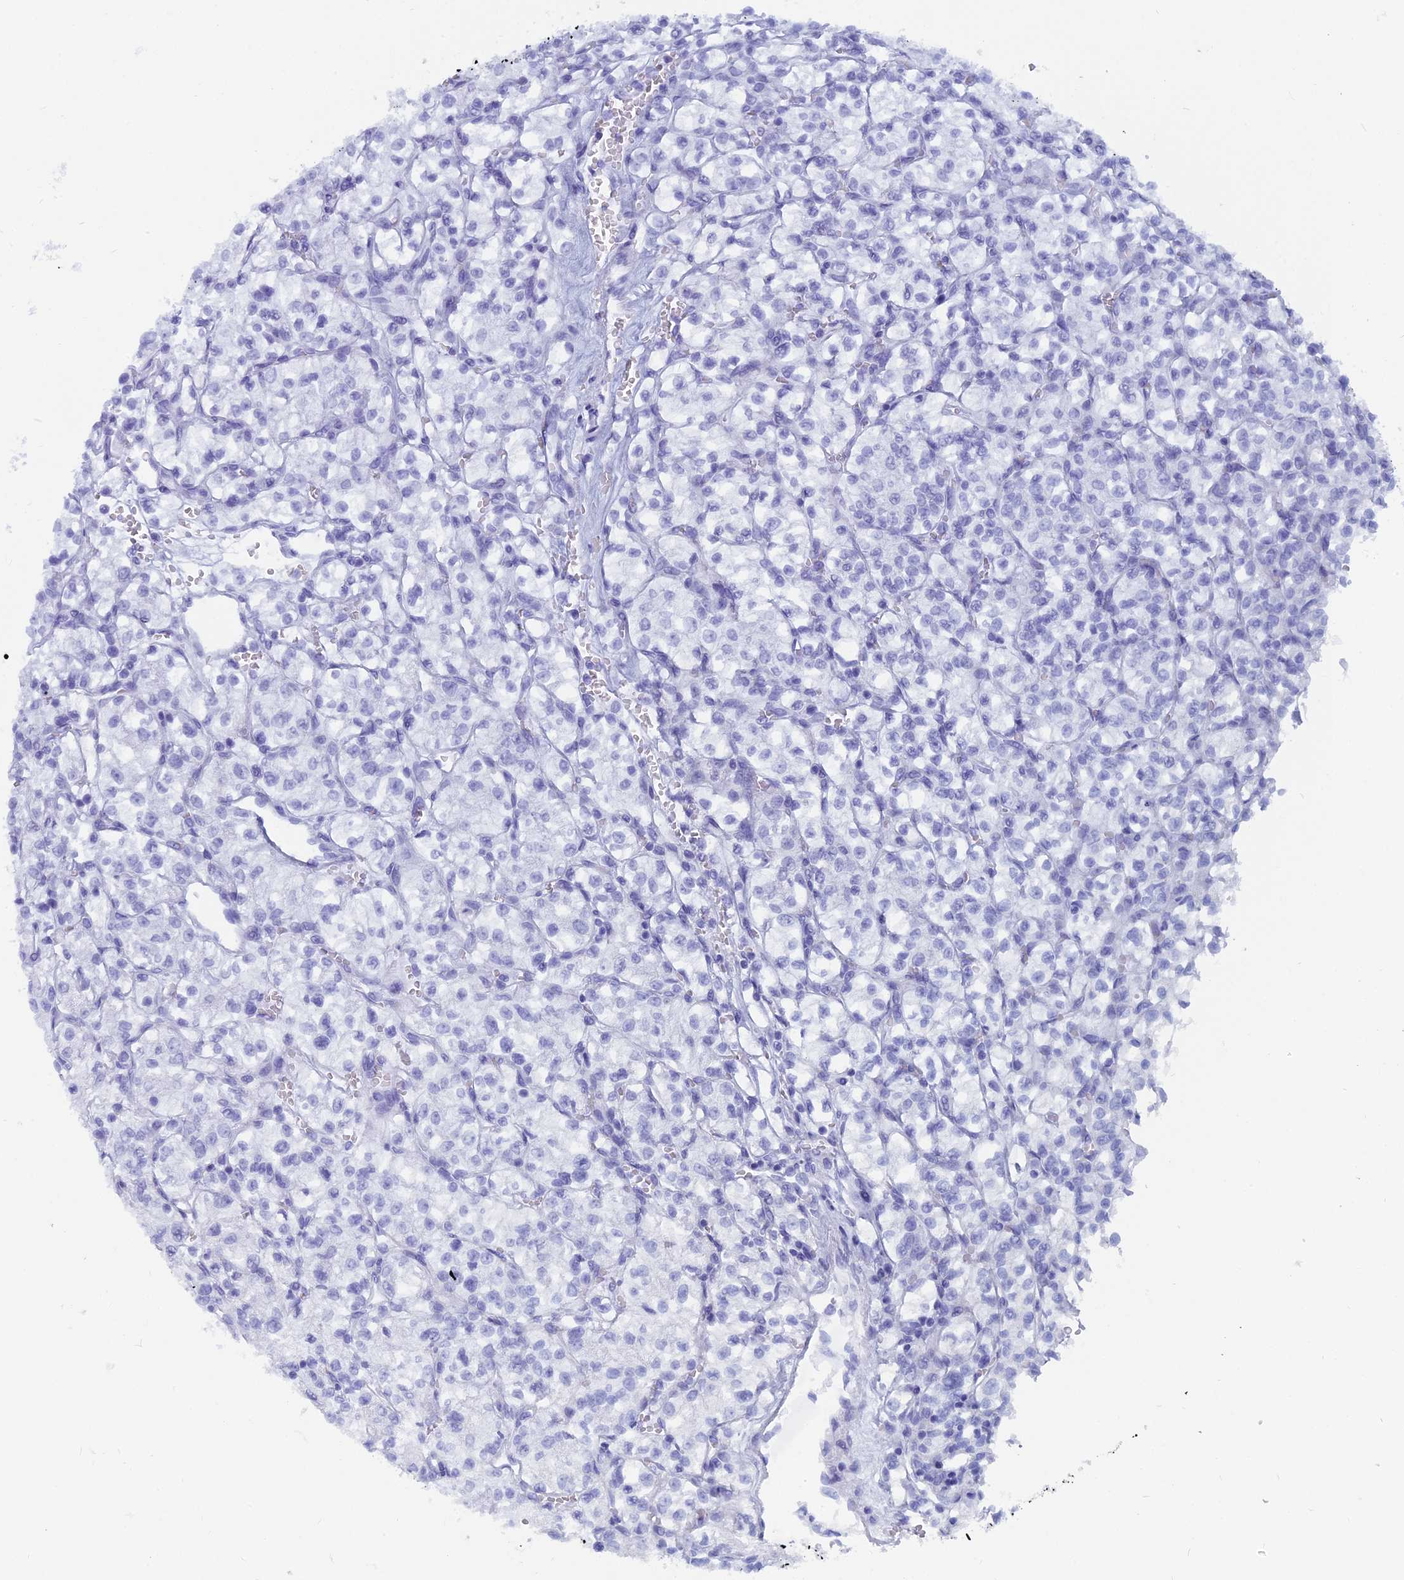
{"staining": {"intensity": "negative", "quantity": "none", "location": "none"}, "tissue": "renal cancer", "cell_type": "Tumor cells", "image_type": "cancer", "snomed": [{"axis": "morphology", "description": "Adenocarcinoma, NOS"}, {"axis": "topography", "description": "Kidney"}], "caption": "Tumor cells are negative for brown protein staining in renal cancer.", "gene": "CAPS", "patient": {"sex": "female", "age": 64}}